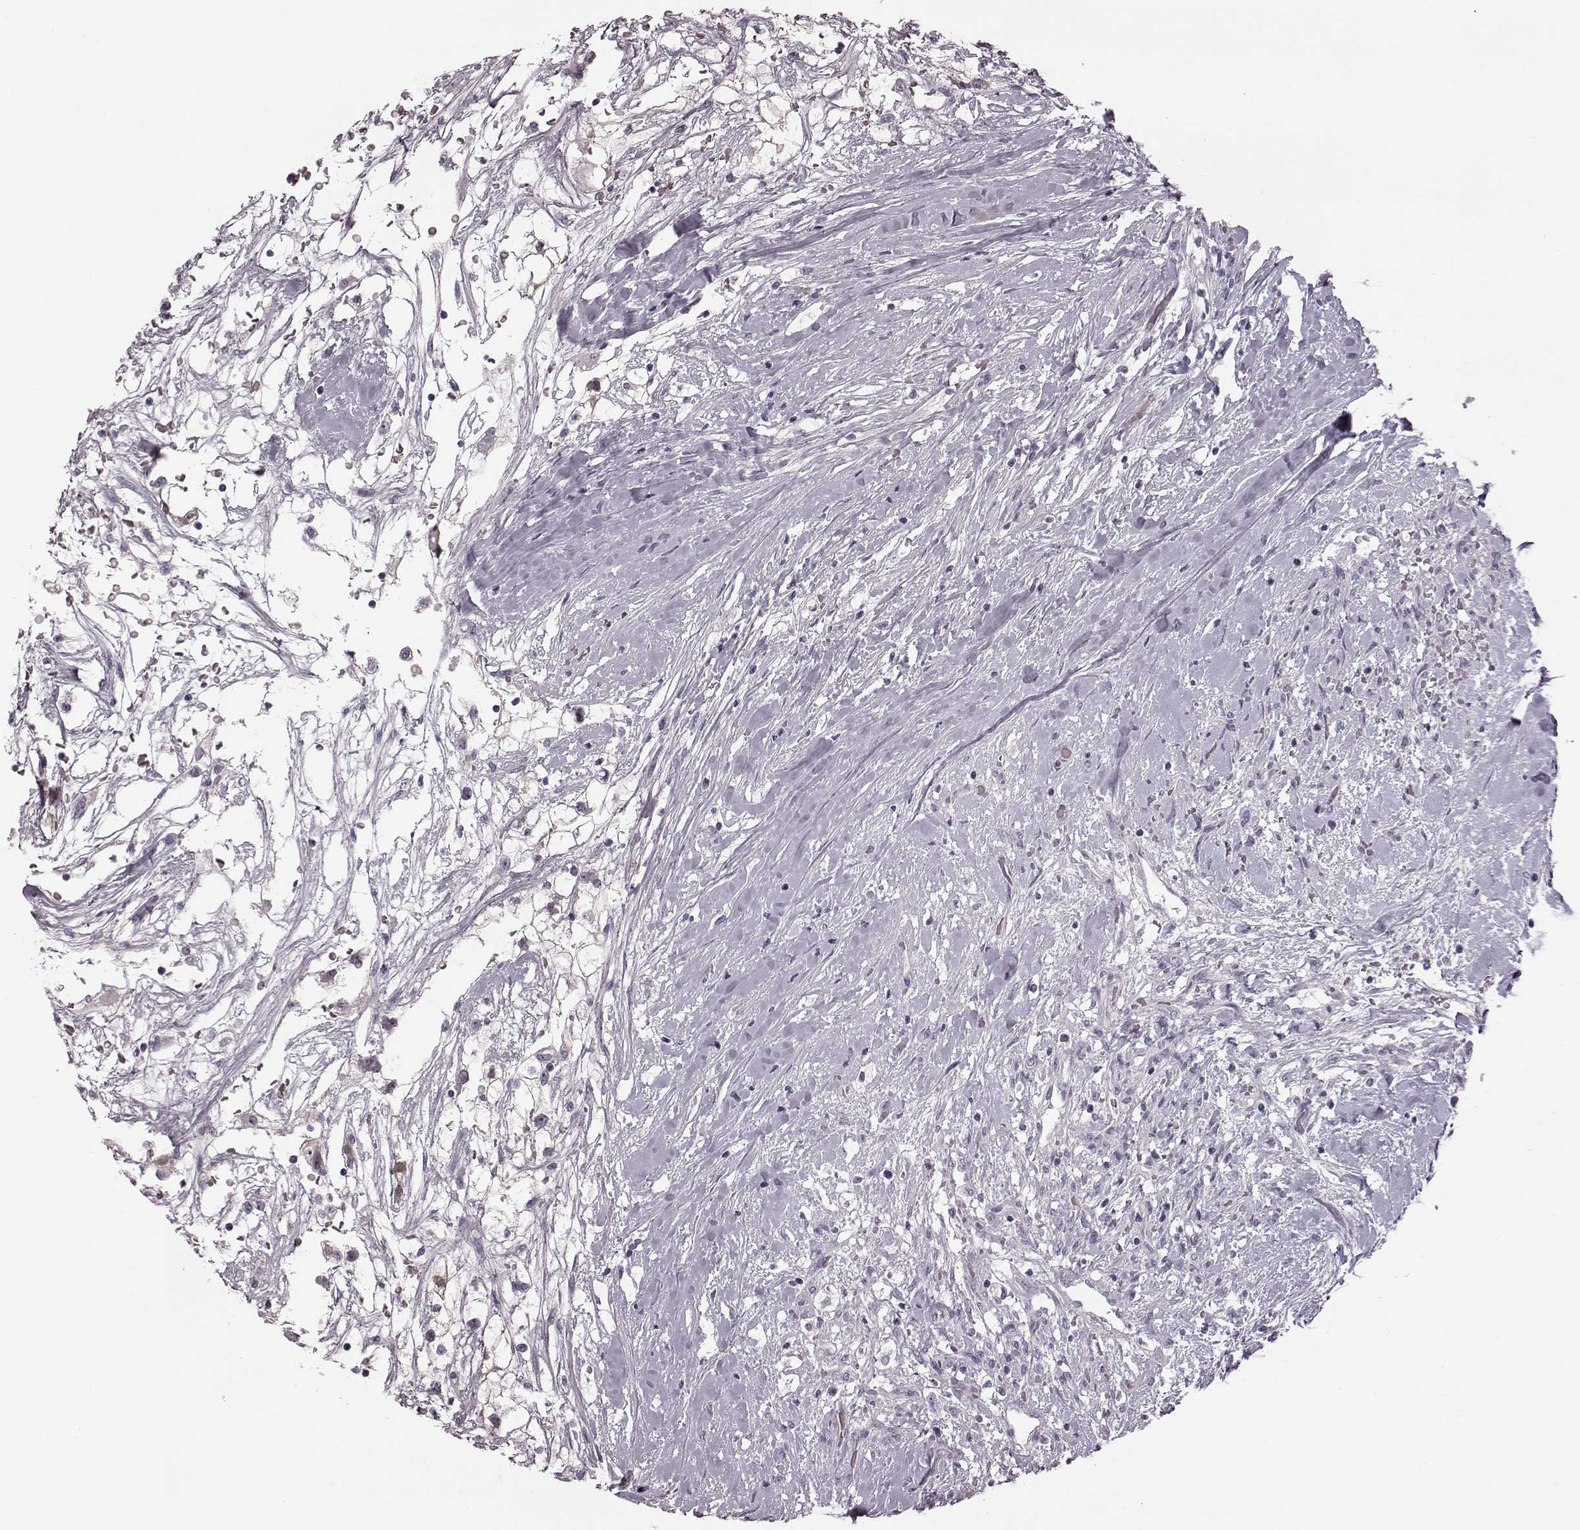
{"staining": {"intensity": "negative", "quantity": "none", "location": "none"}, "tissue": "renal cancer", "cell_type": "Tumor cells", "image_type": "cancer", "snomed": [{"axis": "morphology", "description": "Adenocarcinoma, NOS"}, {"axis": "topography", "description": "Kidney"}], "caption": "This is a photomicrograph of immunohistochemistry (IHC) staining of adenocarcinoma (renal), which shows no positivity in tumor cells.", "gene": "ZNF433", "patient": {"sex": "male", "age": 59}}